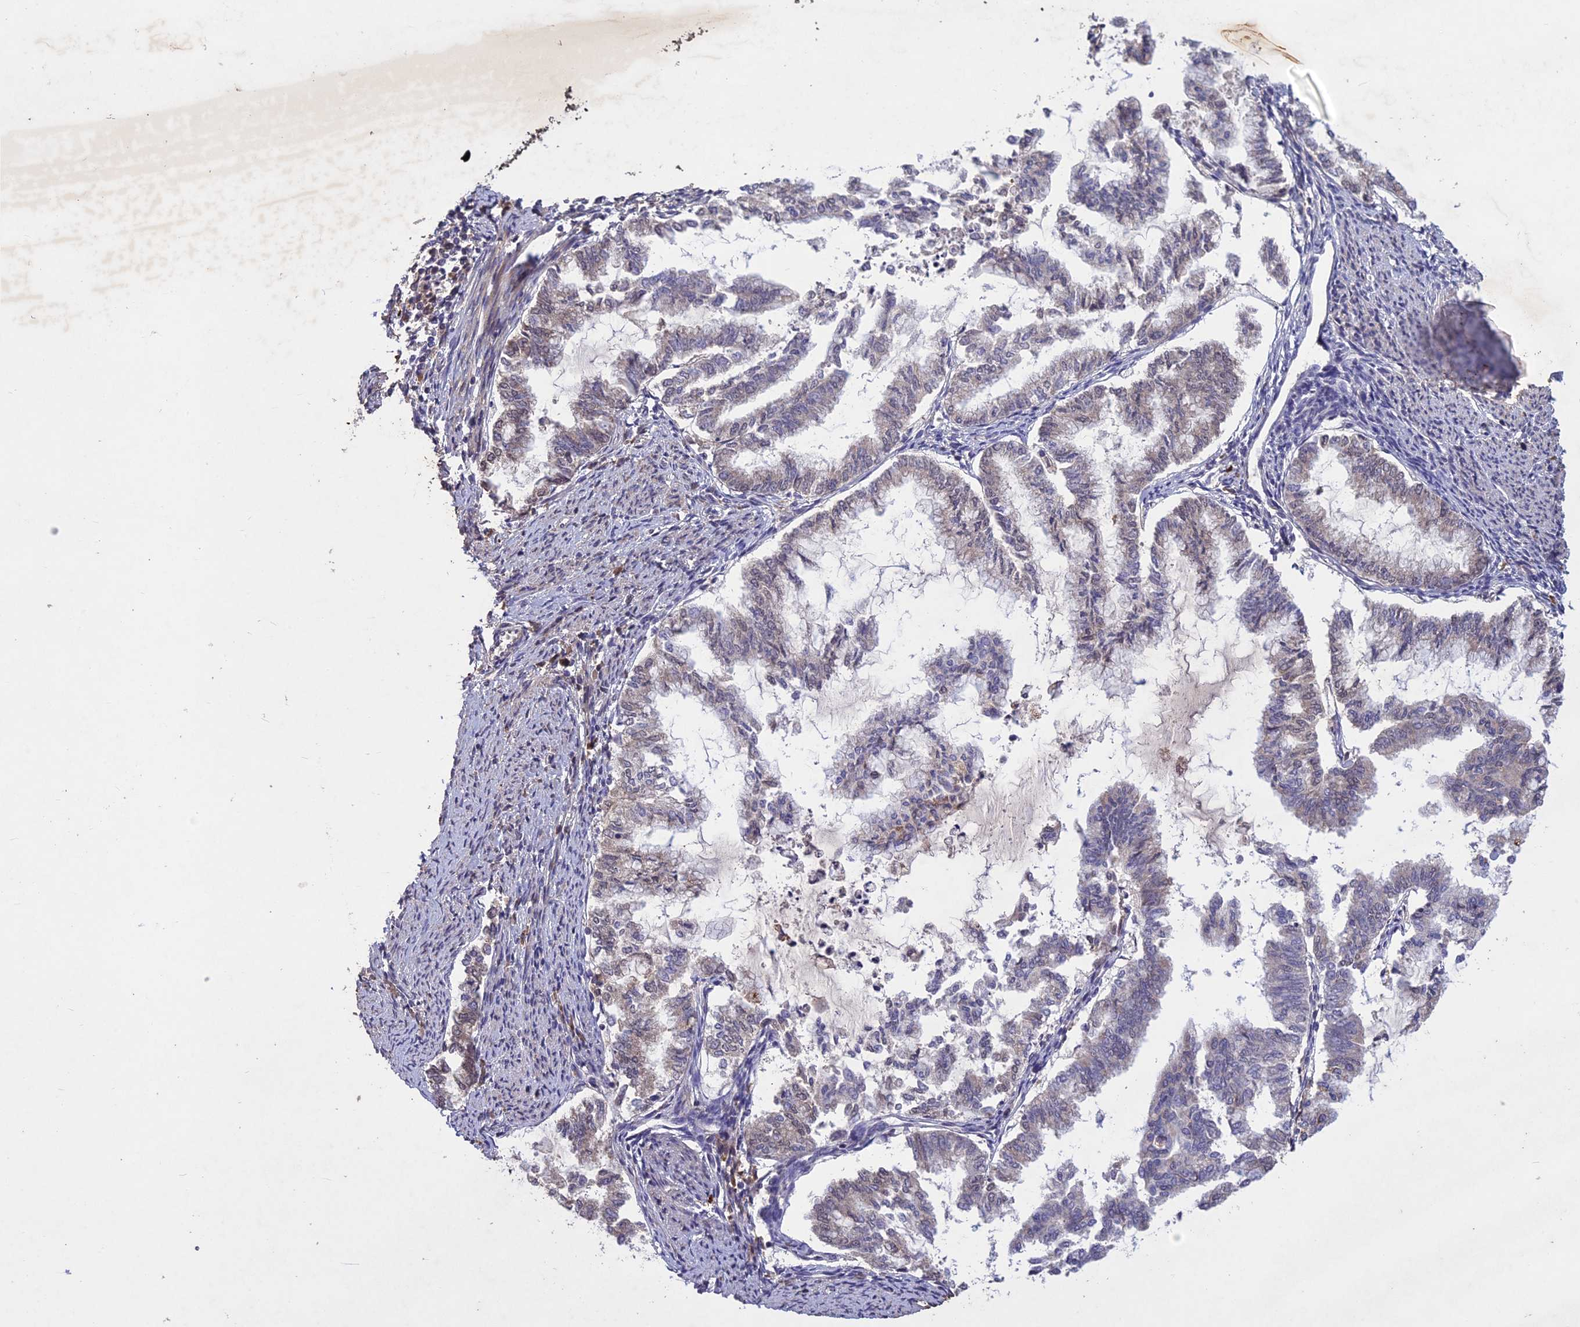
{"staining": {"intensity": "weak", "quantity": "<25%", "location": "cytoplasmic/membranous"}, "tissue": "endometrial cancer", "cell_type": "Tumor cells", "image_type": "cancer", "snomed": [{"axis": "morphology", "description": "Adenocarcinoma, NOS"}, {"axis": "topography", "description": "Endometrium"}], "caption": "Photomicrograph shows no significant protein expression in tumor cells of endometrial adenocarcinoma.", "gene": "ADO", "patient": {"sex": "female", "age": 79}}